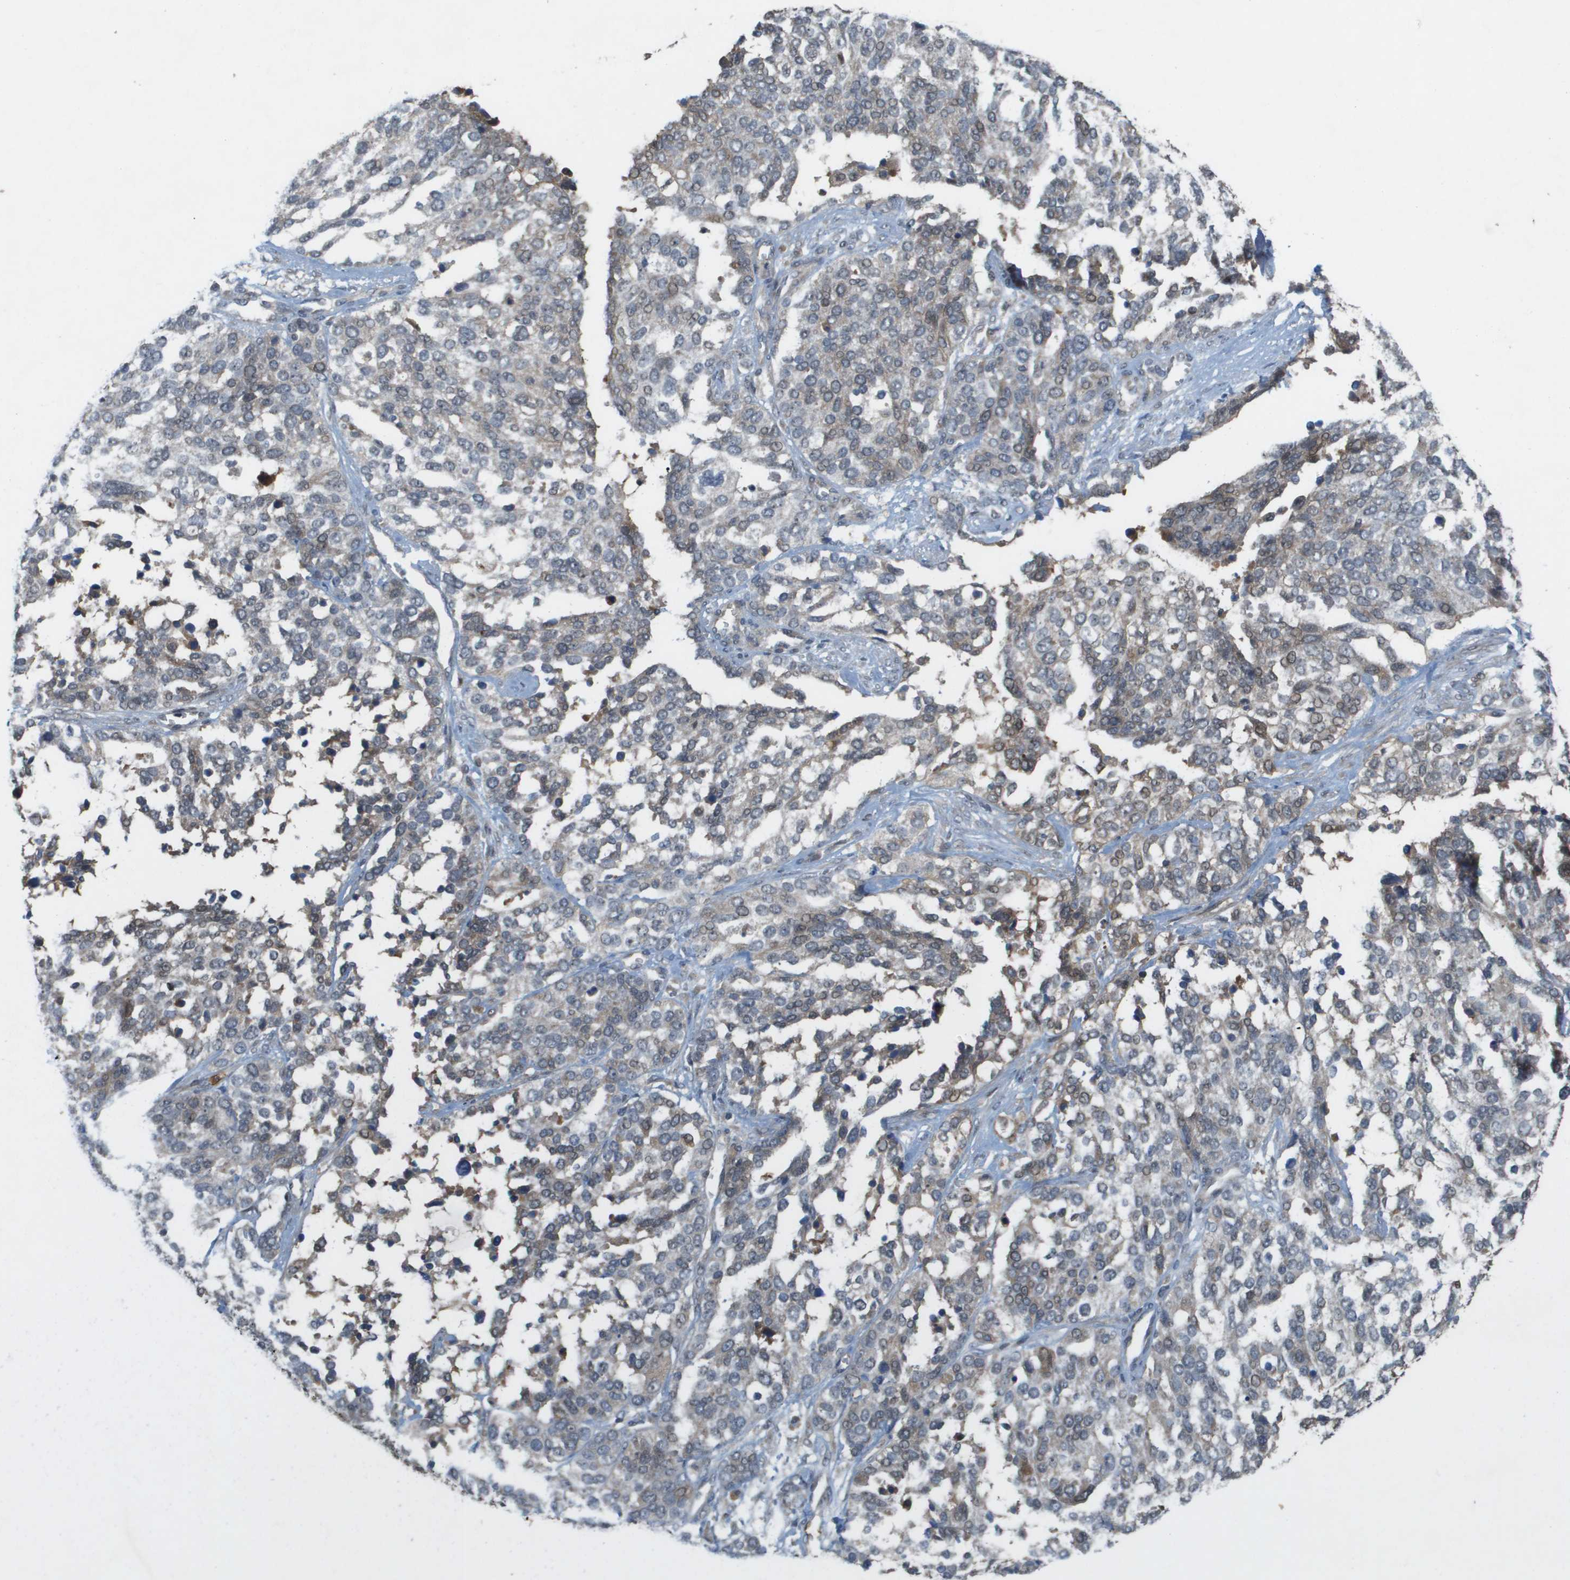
{"staining": {"intensity": "negative", "quantity": "none", "location": "none"}, "tissue": "ovarian cancer", "cell_type": "Tumor cells", "image_type": "cancer", "snomed": [{"axis": "morphology", "description": "Cystadenocarcinoma, serous, NOS"}, {"axis": "topography", "description": "Ovary"}], "caption": "Immunohistochemistry of human ovarian serous cystadenocarcinoma exhibits no staining in tumor cells.", "gene": "PALD1", "patient": {"sex": "female", "age": 44}}